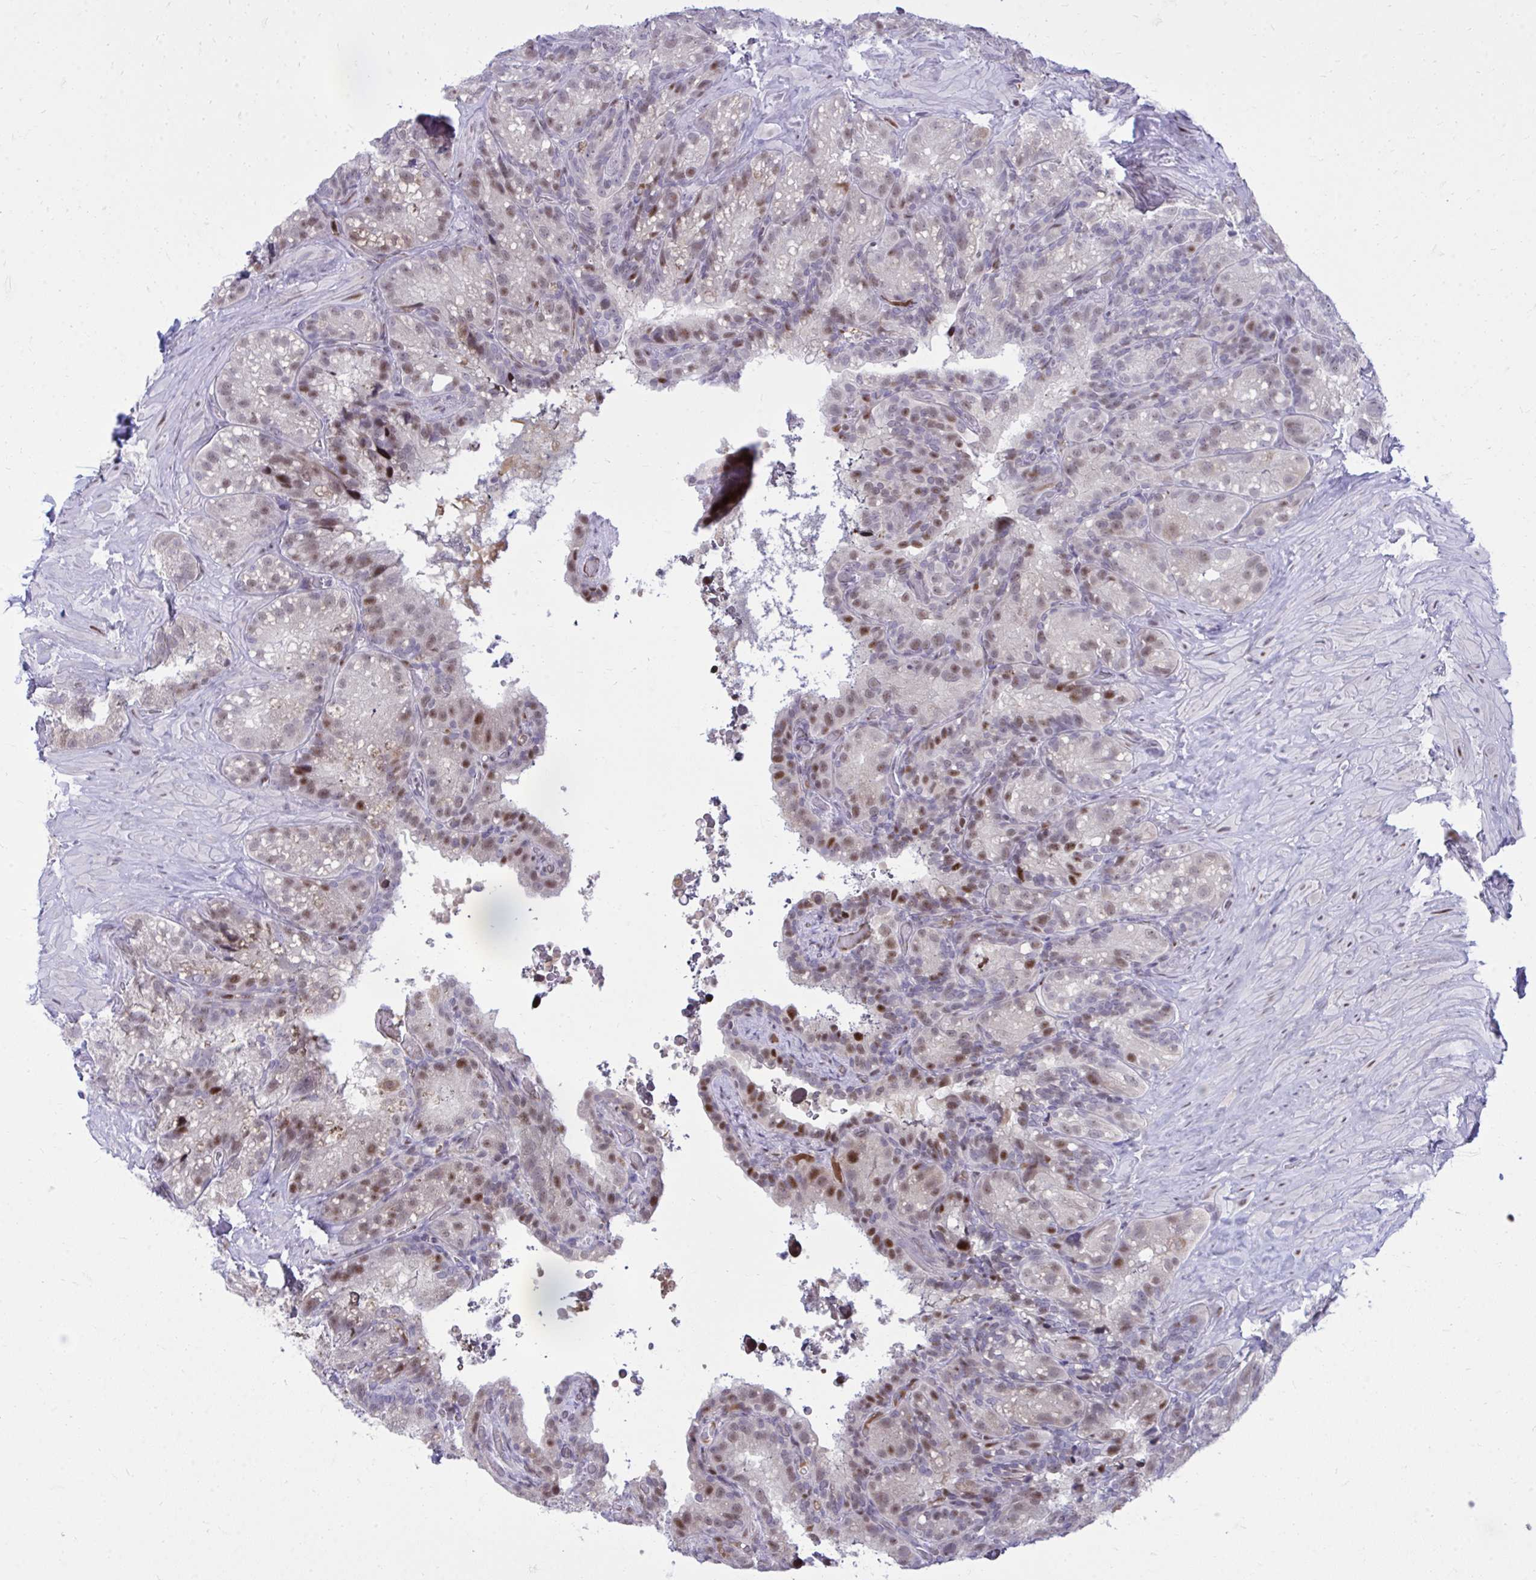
{"staining": {"intensity": "moderate", "quantity": "<25%", "location": "nuclear"}, "tissue": "seminal vesicle", "cell_type": "Glandular cells", "image_type": "normal", "snomed": [{"axis": "morphology", "description": "Normal tissue, NOS"}, {"axis": "topography", "description": "Seminal veicle"}], "caption": "Seminal vesicle stained with DAB IHC shows low levels of moderate nuclear staining in approximately <25% of glandular cells.", "gene": "C14orf39", "patient": {"sex": "male", "age": 60}}